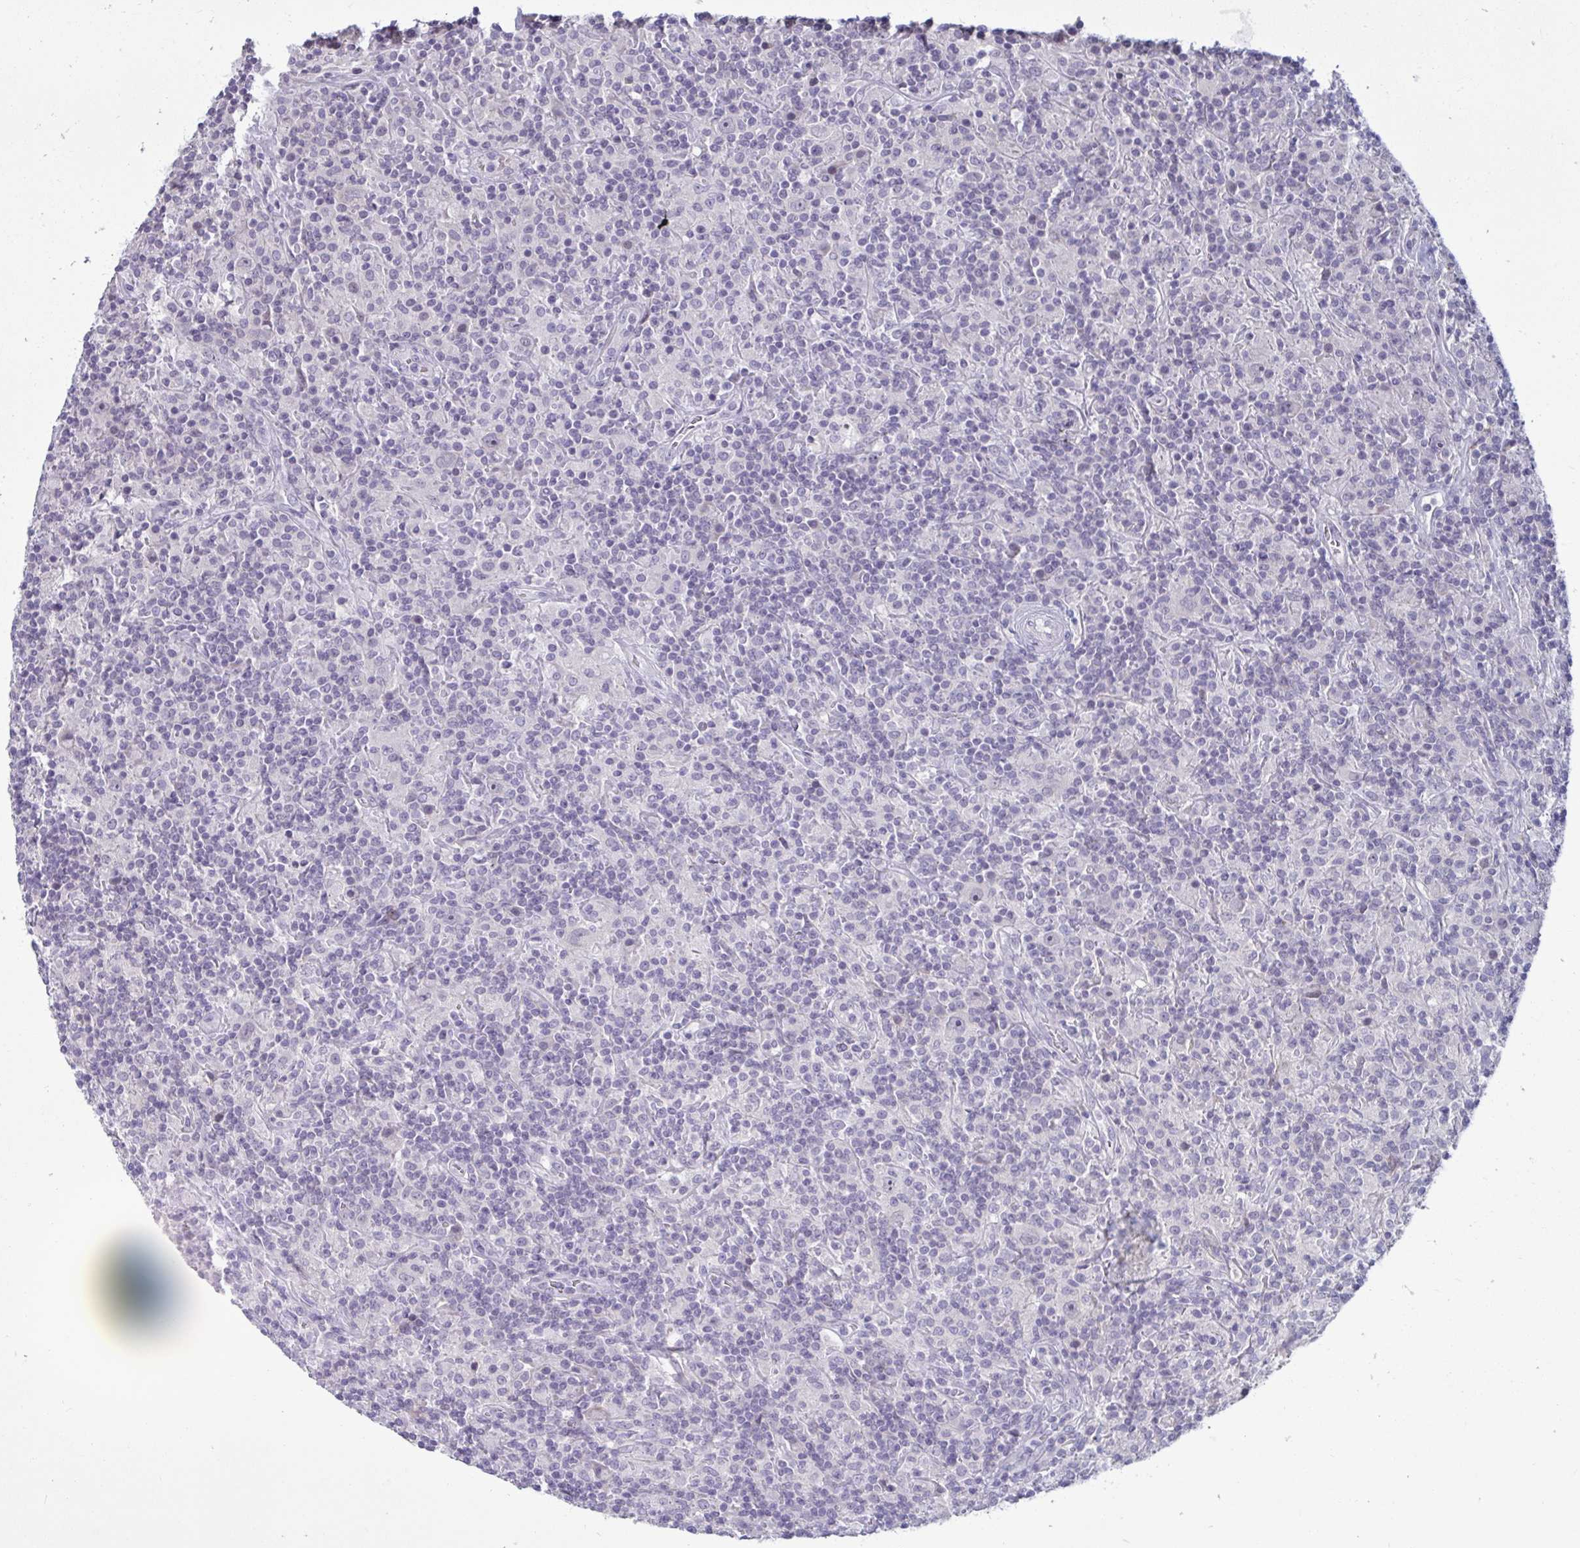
{"staining": {"intensity": "negative", "quantity": "none", "location": "none"}, "tissue": "lymphoma", "cell_type": "Tumor cells", "image_type": "cancer", "snomed": [{"axis": "morphology", "description": "Hodgkin's disease, NOS"}, {"axis": "topography", "description": "Lymph node"}], "caption": "High power microscopy image of an immunohistochemistry image of Hodgkin's disease, revealing no significant positivity in tumor cells.", "gene": "RNASEH1", "patient": {"sex": "male", "age": 70}}